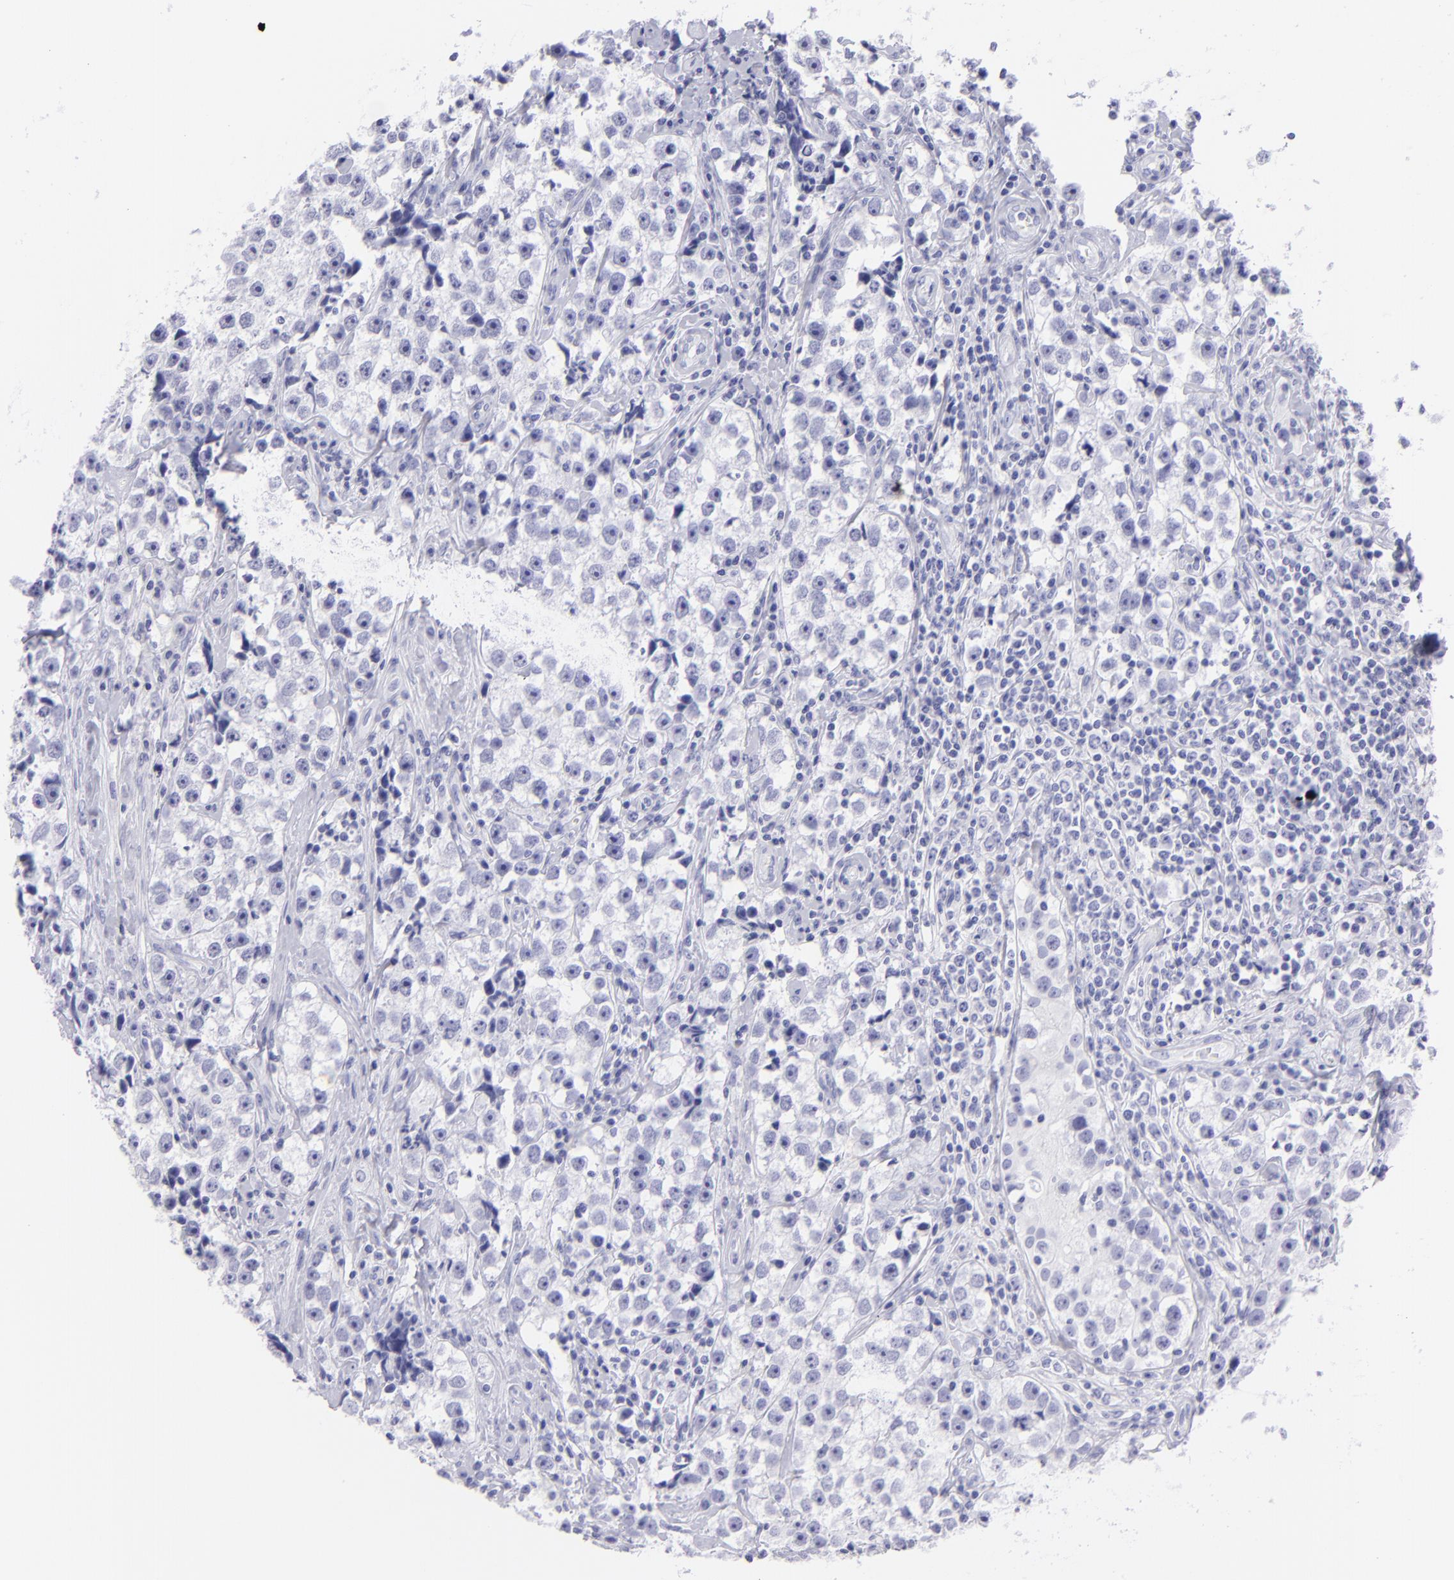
{"staining": {"intensity": "negative", "quantity": "none", "location": "none"}, "tissue": "testis cancer", "cell_type": "Tumor cells", "image_type": "cancer", "snomed": [{"axis": "morphology", "description": "Seminoma, NOS"}, {"axis": "topography", "description": "Testis"}], "caption": "DAB immunohistochemical staining of human testis seminoma exhibits no significant staining in tumor cells. Brightfield microscopy of immunohistochemistry (IHC) stained with DAB (brown) and hematoxylin (blue), captured at high magnification.", "gene": "SLC1A3", "patient": {"sex": "male", "age": 32}}